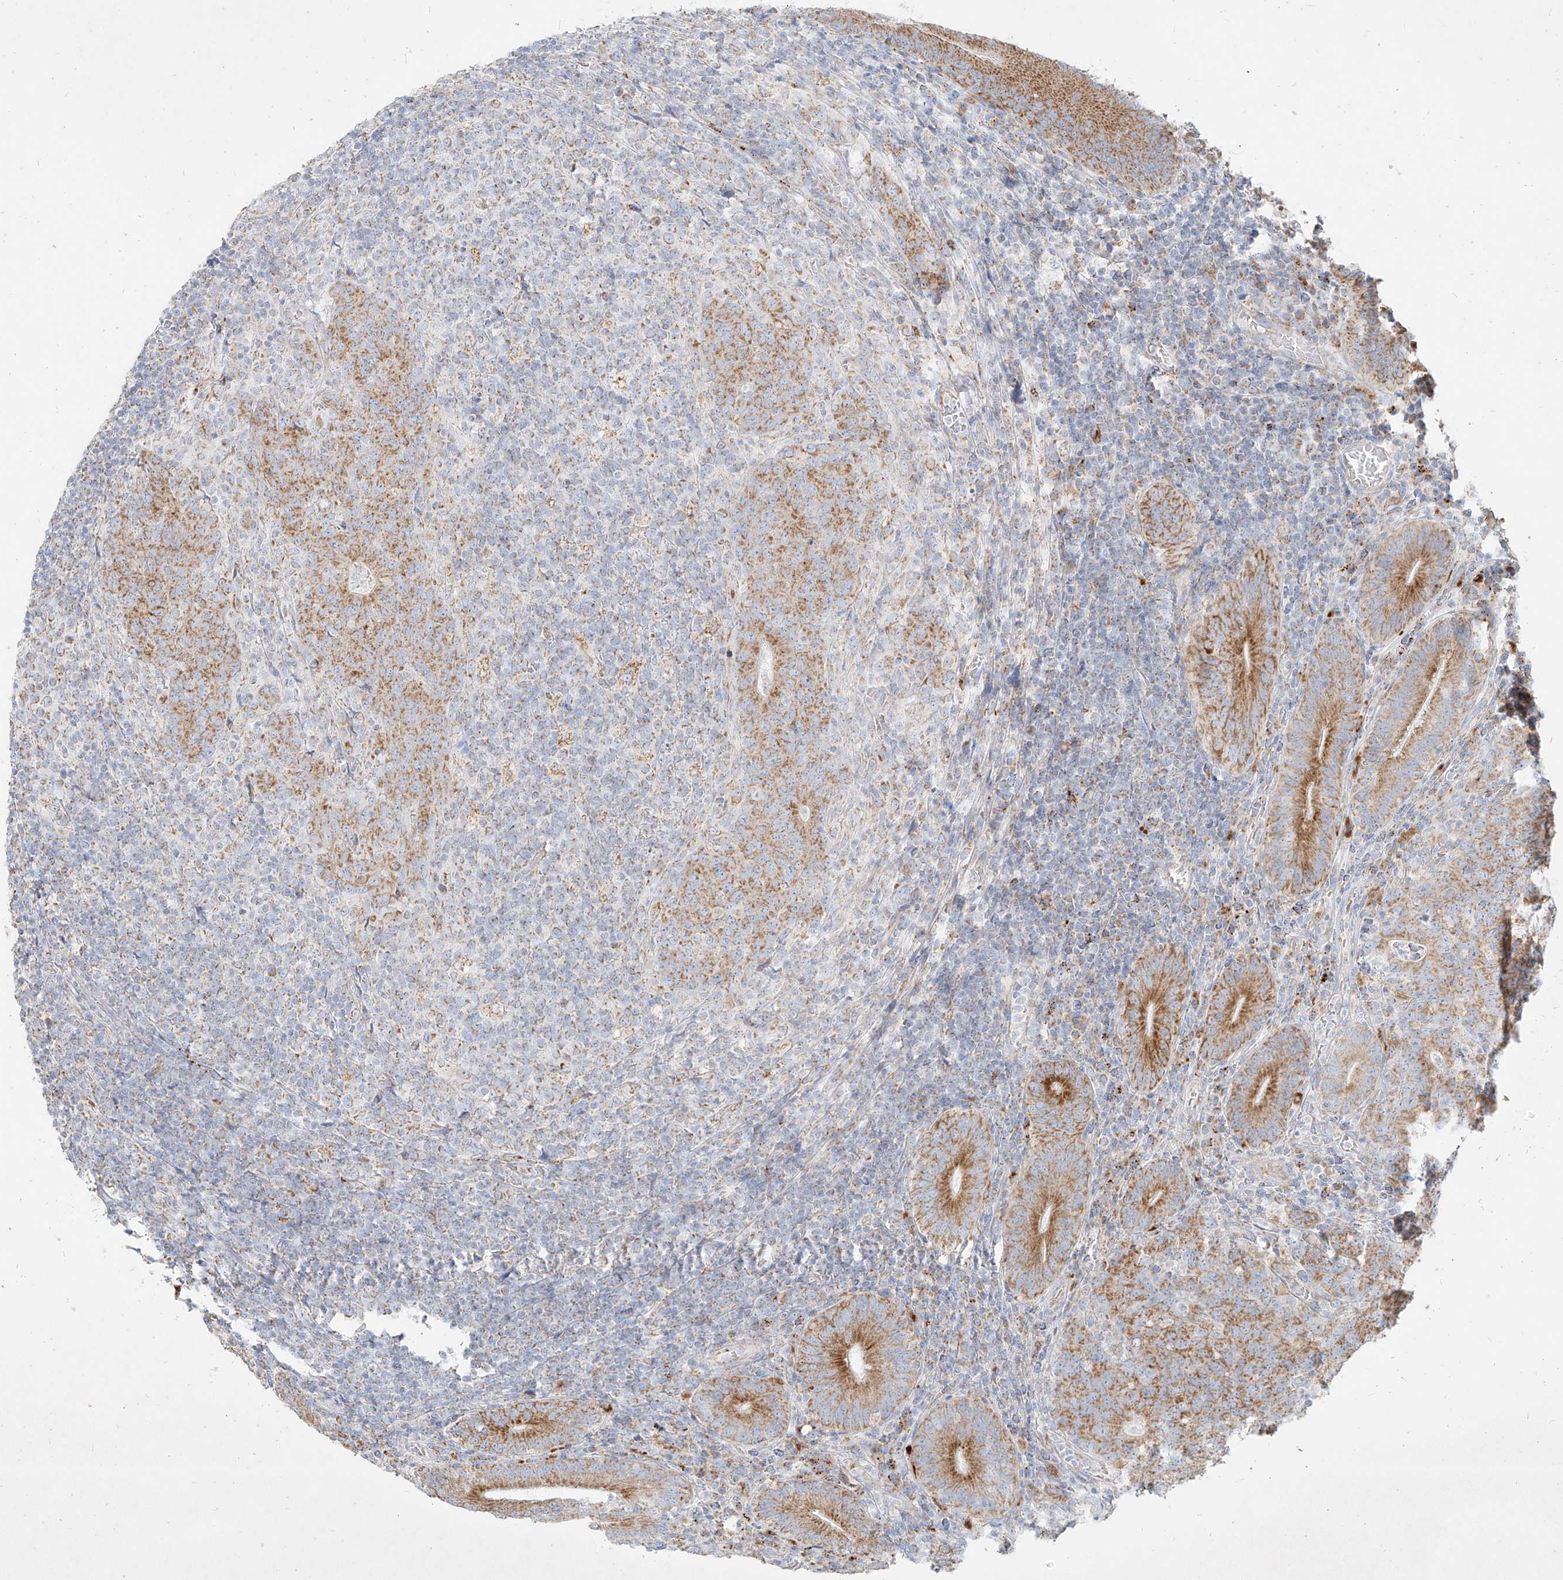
{"staining": {"intensity": "moderate", "quantity": "25%-75%", "location": "cytoplasmic/membranous"}, "tissue": "colorectal cancer", "cell_type": "Tumor cells", "image_type": "cancer", "snomed": [{"axis": "morphology", "description": "Normal tissue, NOS"}, {"axis": "morphology", "description": "Adenocarcinoma, NOS"}, {"axis": "topography", "description": "Colon"}], "caption": "Moderate cytoplasmic/membranous positivity for a protein is appreciated in approximately 25%-75% of tumor cells of colorectal adenocarcinoma using IHC.", "gene": "MTX2", "patient": {"sex": "female", "age": 75}}